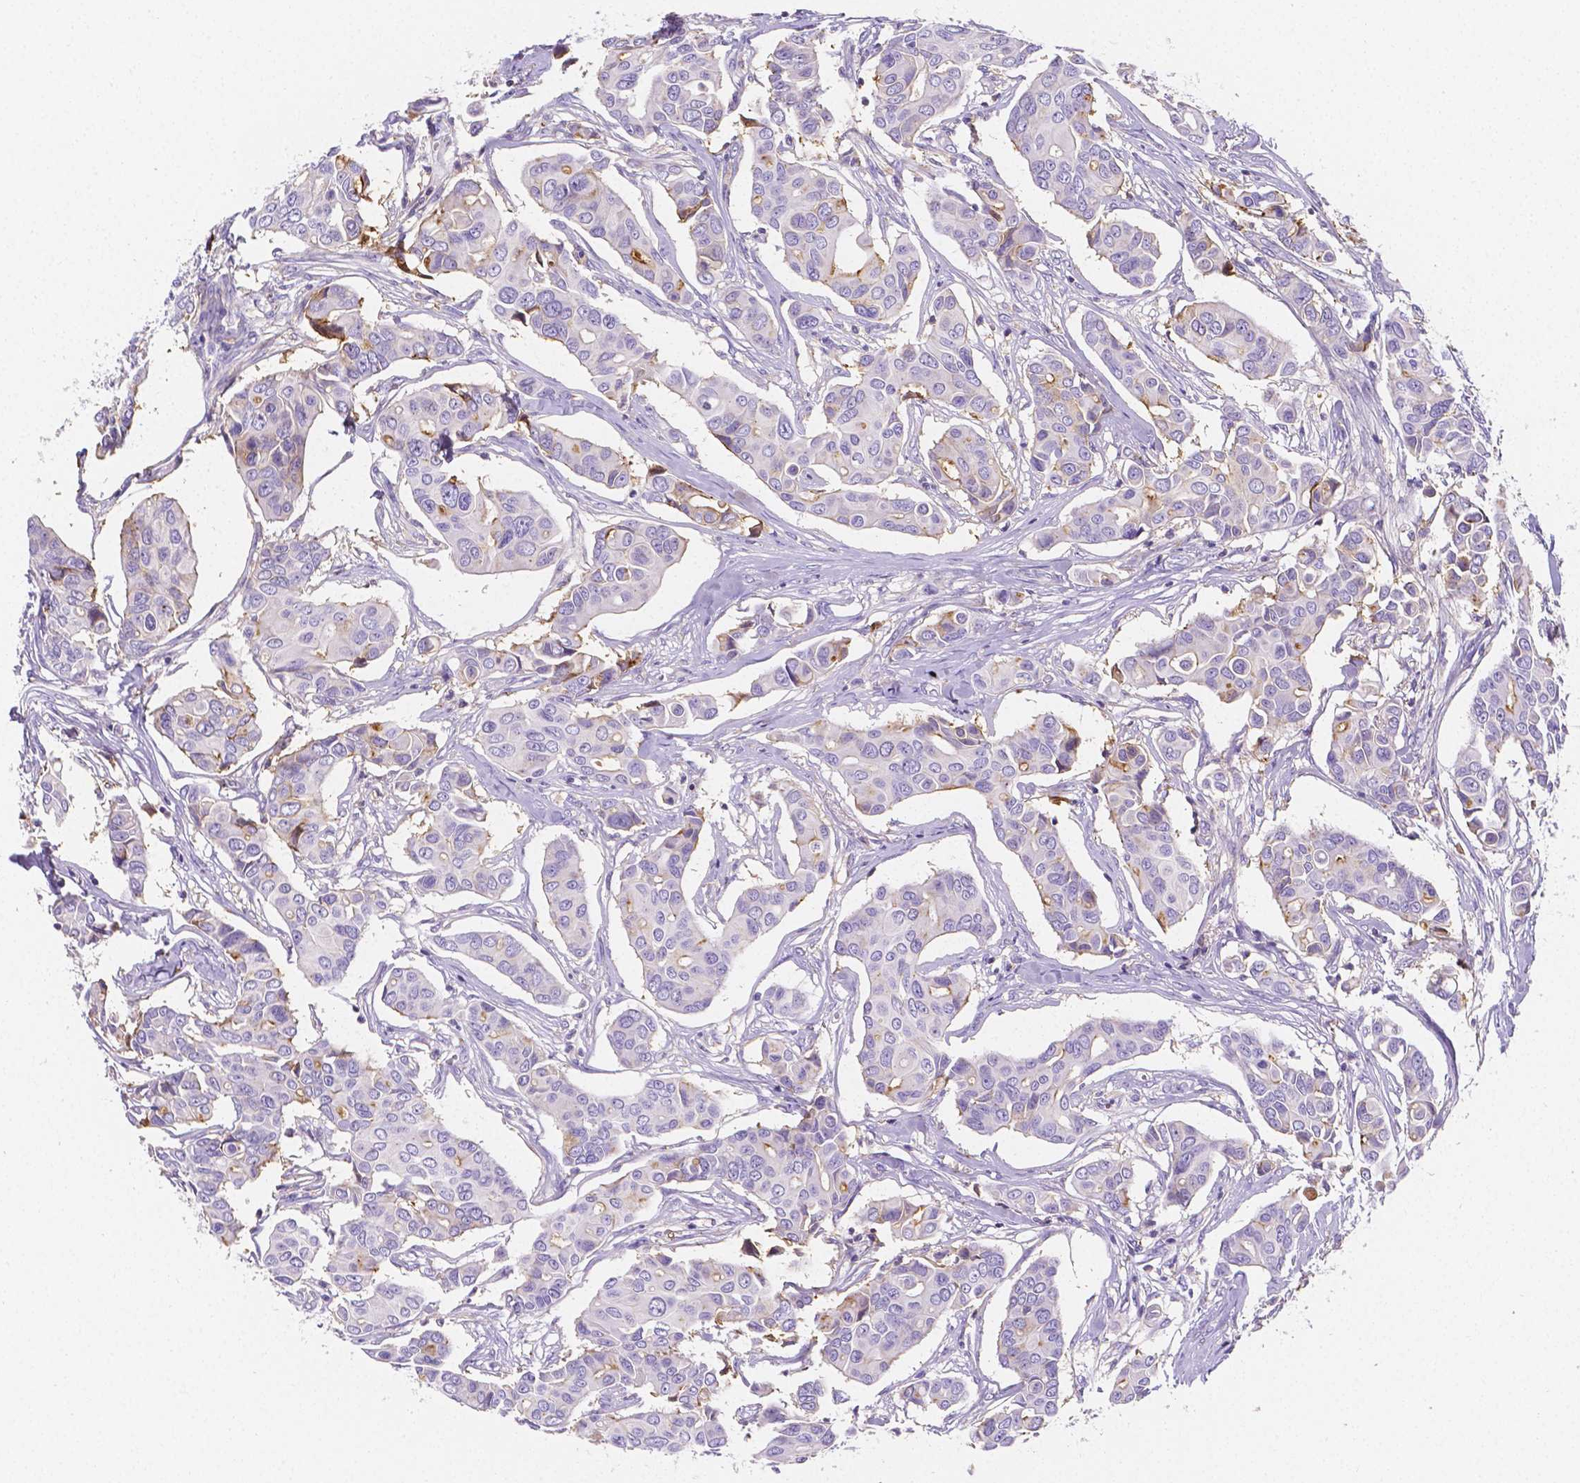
{"staining": {"intensity": "negative", "quantity": "none", "location": "none"}, "tissue": "breast cancer", "cell_type": "Tumor cells", "image_type": "cancer", "snomed": [{"axis": "morphology", "description": "Duct carcinoma"}, {"axis": "topography", "description": "Breast"}], "caption": "A high-resolution micrograph shows immunohistochemistry staining of breast cancer (intraductal carcinoma), which displays no significant positivity in tumor cells.", "gene": "GABRD", "patient": {"sex": "female", "age": 54}}